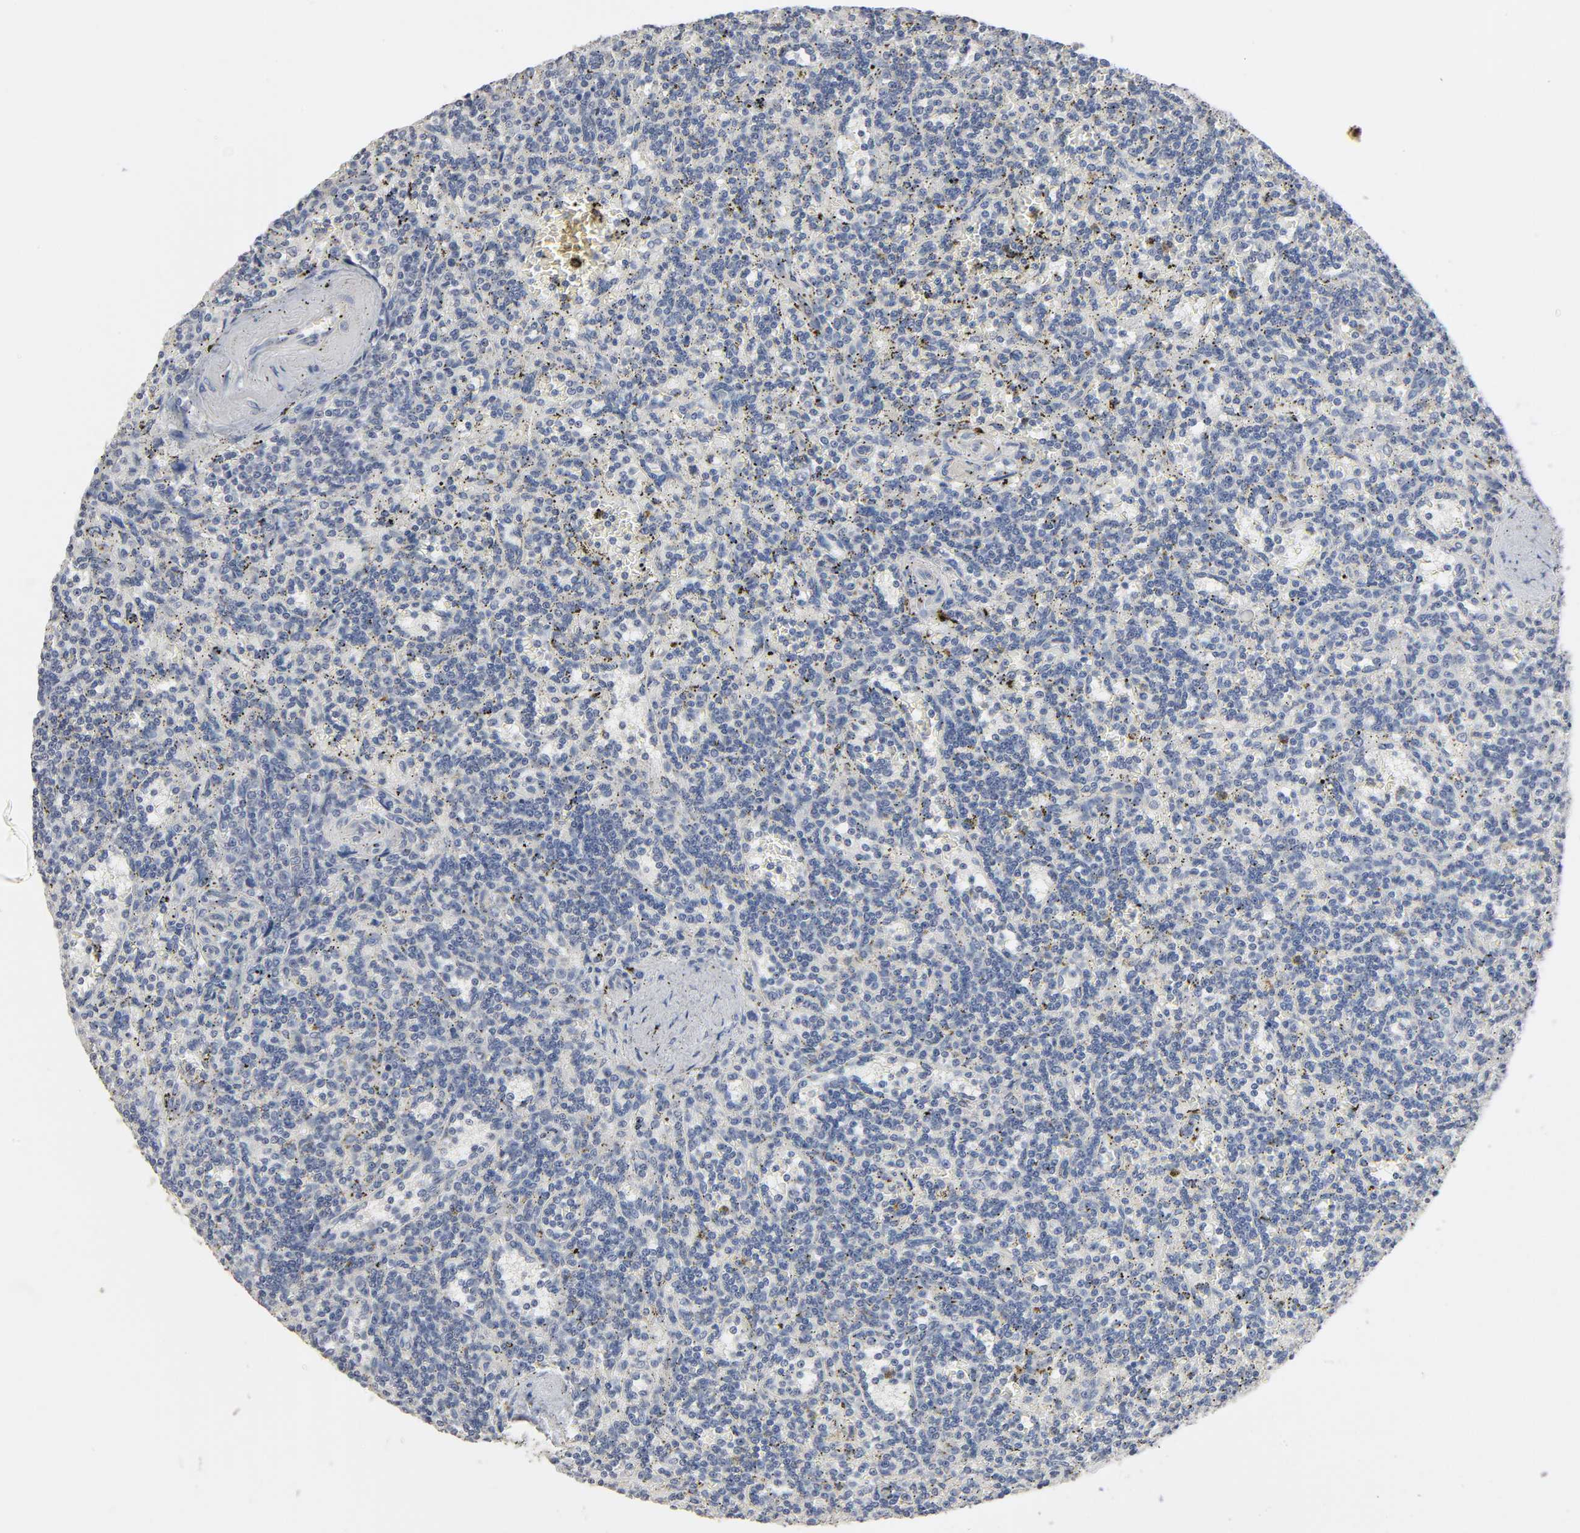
{"staining": {"intensity": "negative", "quantity": "none", "location": "none"}, "tissue": "lymphoma", "cell_type": "Tumor cells", "image_type": "cancer", "snomed": [{"axis": "morphology", "description": "Malignant lymphoma, non-Hodgkin's type, Low grade"}, {"axis": "topography", "description": "Spleen"}], "caption": "The immunohistochemistry micrograph has no significant expression in tumor cells of malignant lymphoma, non-Hodgkin's type (low-grade) tissue.", "gene": "SLC10A2", "patient": {"sex": "male", "age": 73}}